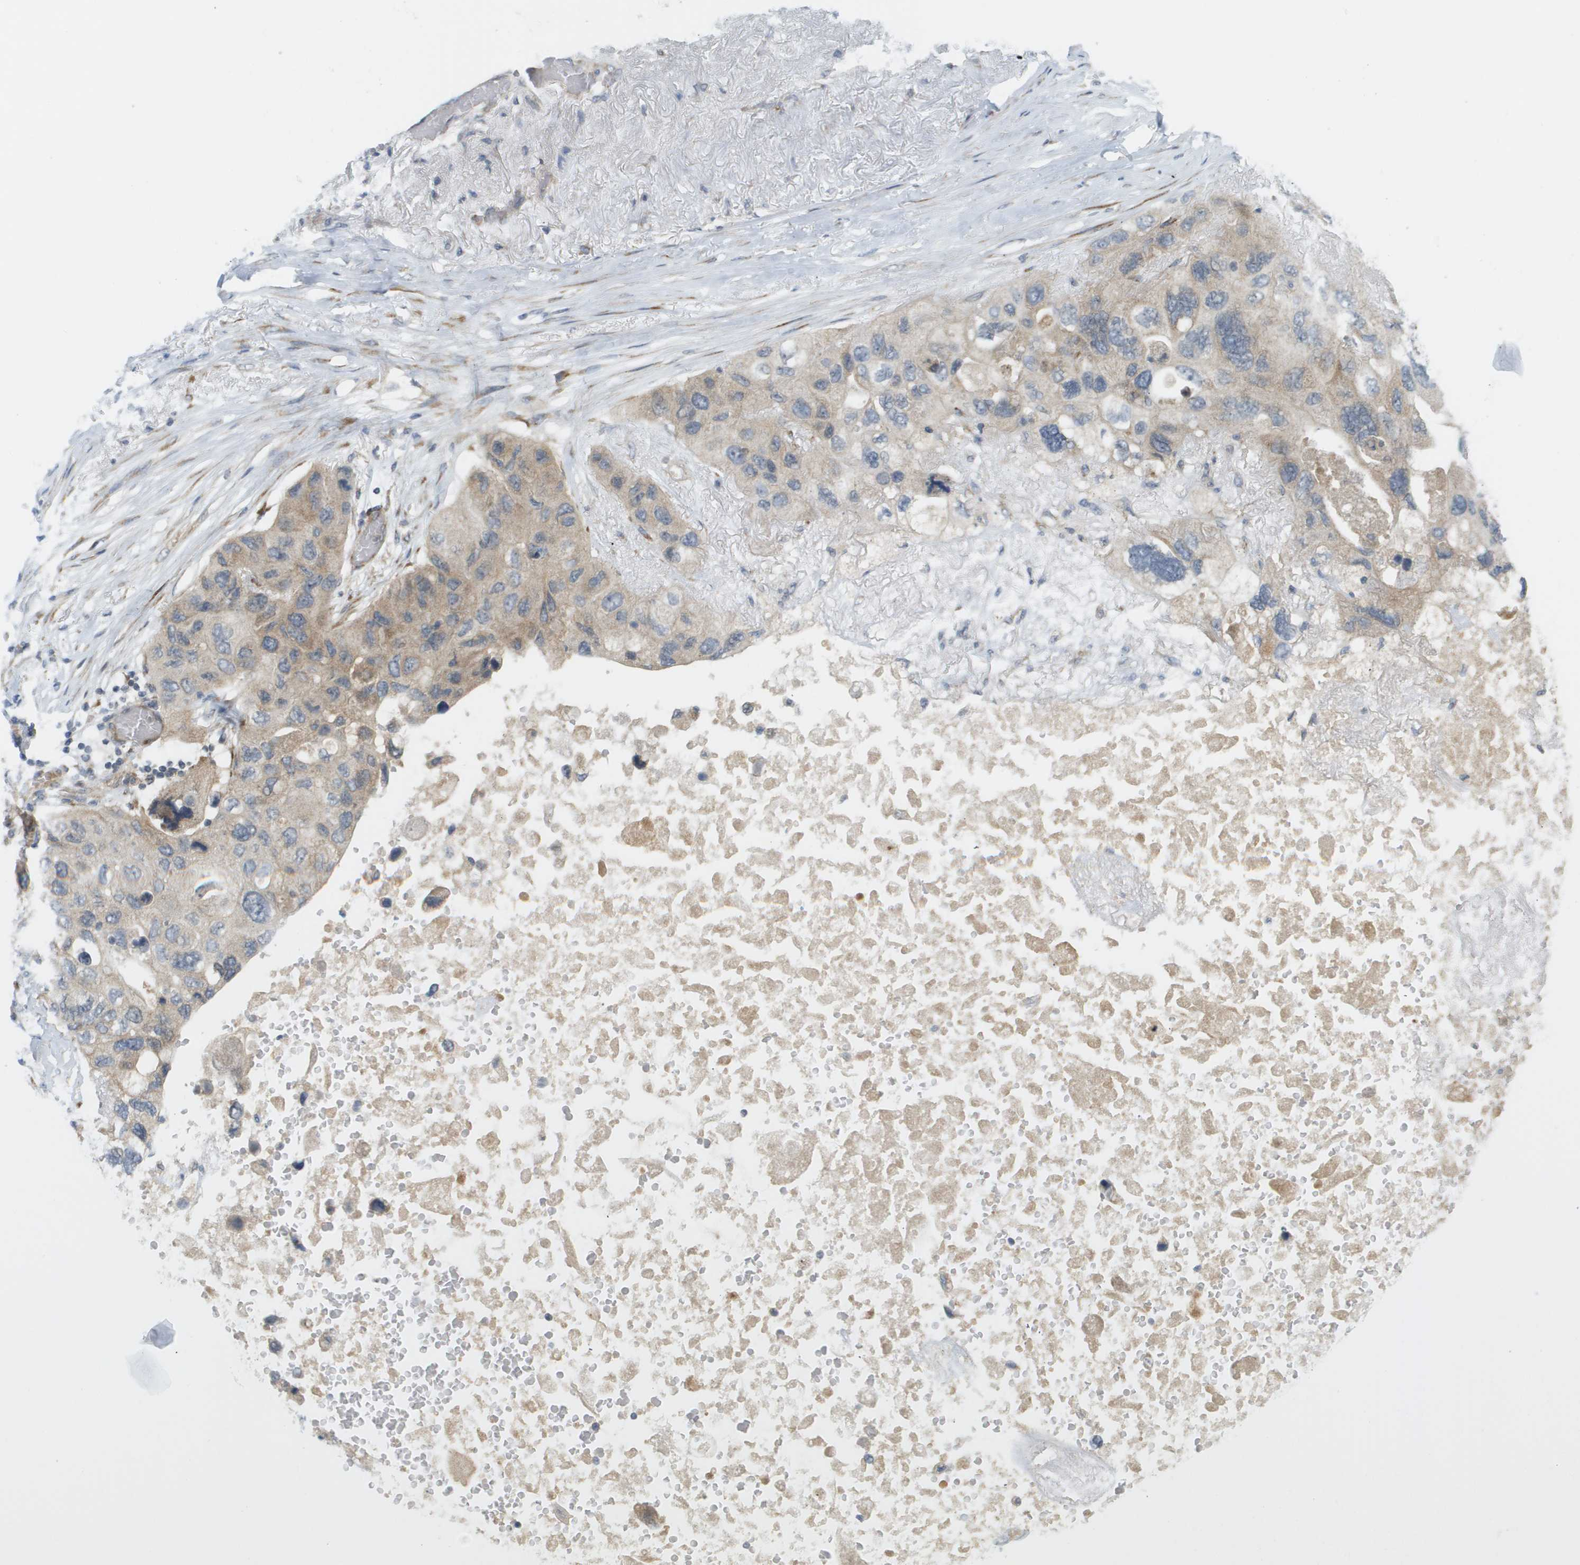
{"staining": {"intensity": "weak", "quantity": ">75%", "location": "cytoplasmic/membranous"}, "tissue": "lung cancer", "cell_type": "Tumor cells", "image_type": "cancer", "snomed": [{"axis": "morphology", "description": "Squamous cell carcinoma, NOS"}, {"axis": "topography", "description": "Lung"}], "caption": "Tumor cells show weak cytoplasmic/membranous positivity in about >75% of cells in lung cancer (squamous cell carcinoma). The staining was performed using DAB, with brown indicating positive protein expression. Nuclei are stained blue with hematoxylin.", "gene": "PROC", "patient": {"sex": "female", "age": 73}}